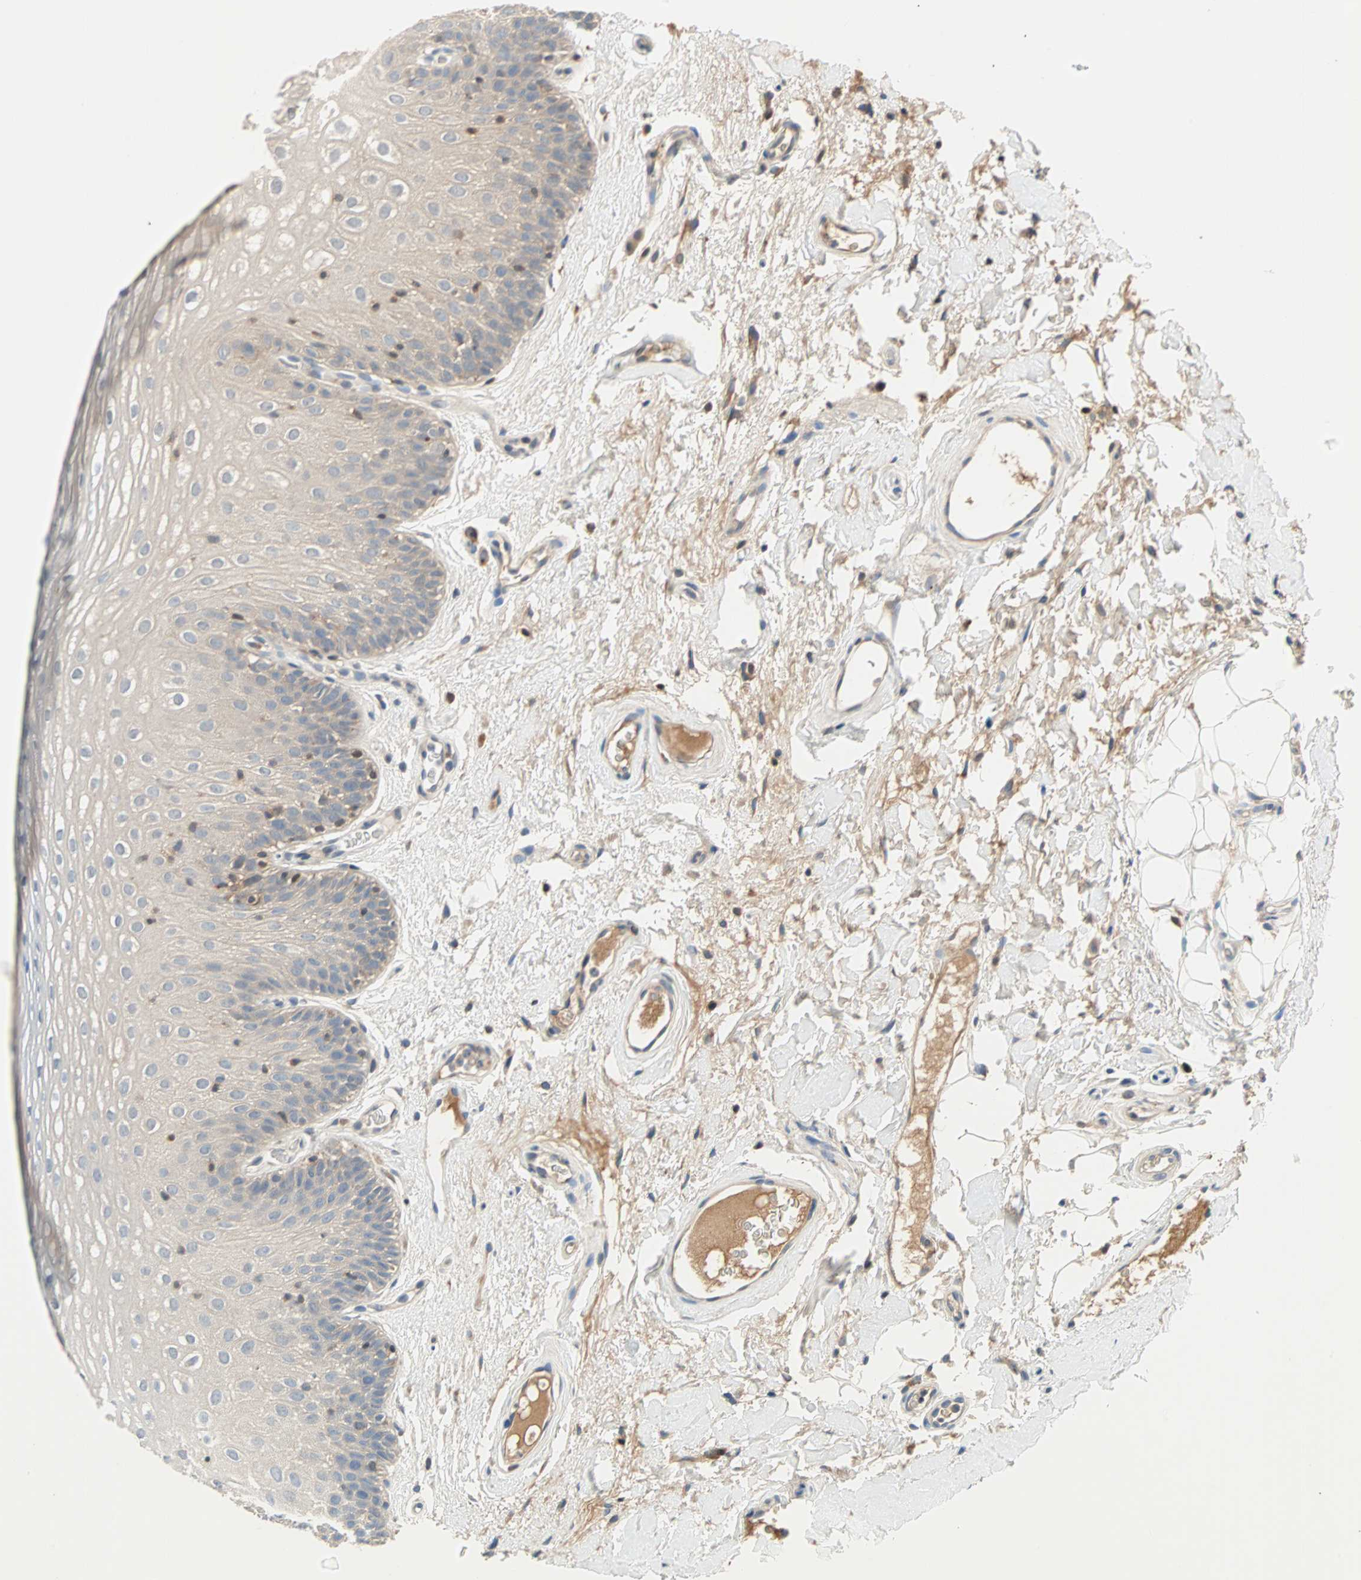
{"staining": {"intensity": "weak", "quantity": "25%-75%", "location": "cytoplasmic/membranous"}, "tissue": "oral mucosa", "cell_type": "Squamous epithelial cells", "image_type": "normal", "snomed": [{"axis": "morphology", "description": "Normal tissue, NOS"}, {"axis": "morphology", "description": "Squamous cell carcinoma, NOS"}, {"axis": "topography", "description": "Skeletal muscle"}, {"axis": "topography", "description": "Oral tissue"}], "caption": "This micrograph reveals IHC staining of unremarkable human oral mucosa, with low weak cytoplasmic/membranous expression in about 25%-75% of squamous epithelial cells.", "gene": "MAP4K1", "patient": {"sex": "male", "age": 71}}